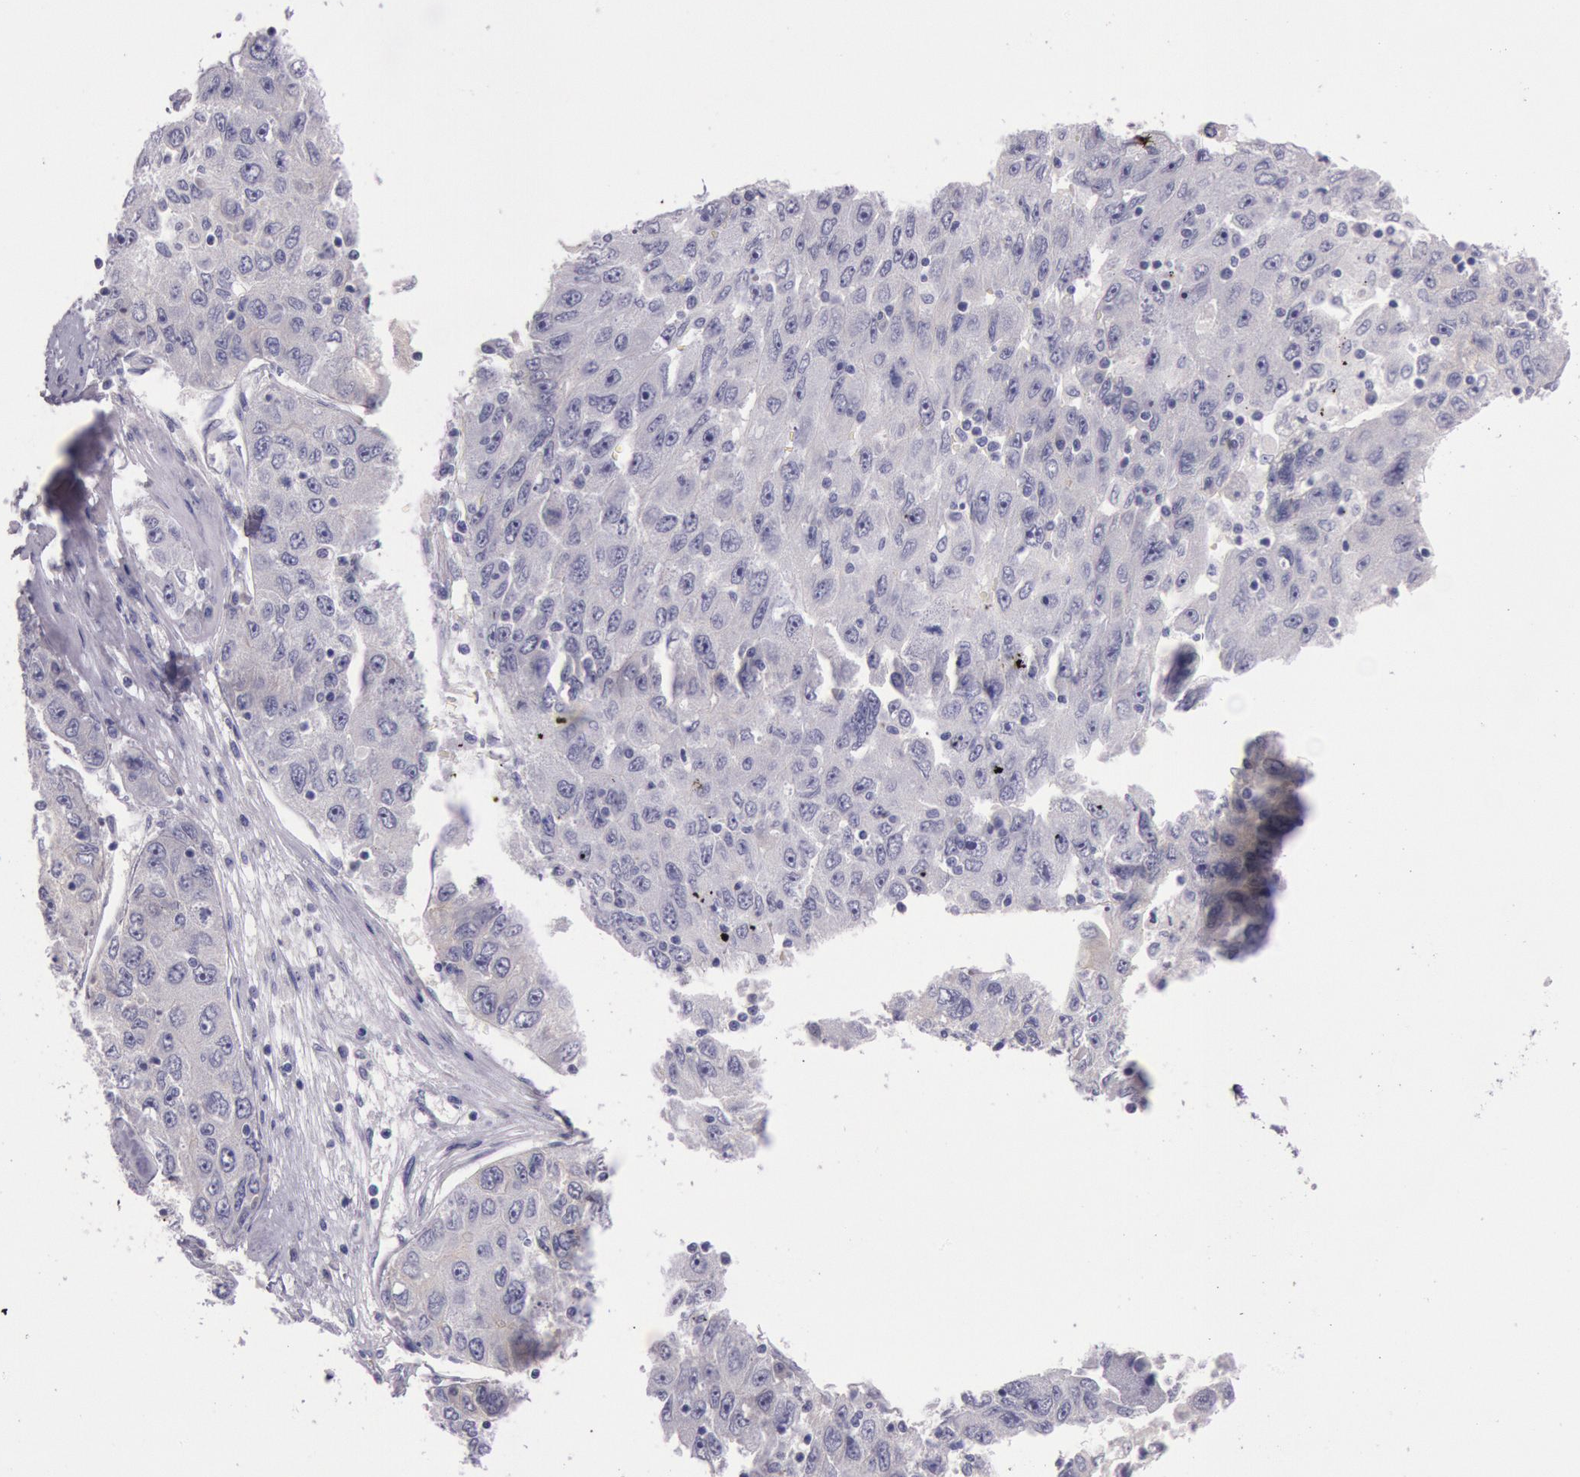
{"staining": {"intensity": "negative", "quantity": "none", "location": "none"}, "tissue": "liver cancer", "cell_type": "Tumor cells", "image_type": "cancer", "snomed": [{"axis": "morphology", "description": "Carcinoma, Hepatocellular, NOS"}, {"axis": "topography", "description": "Liver"}], "caption": "Immunohistochemical staining of liver hepatocellular carcinoma displays no significant expression in tumor cells. The staining was performed using DAB to visualize the protein expression in brown, while the nuclei were stained in blue with hematoxylin (Magnification: 20x).", "gene": "EGFR", "patient": {"sex": "male", "age": 49}}